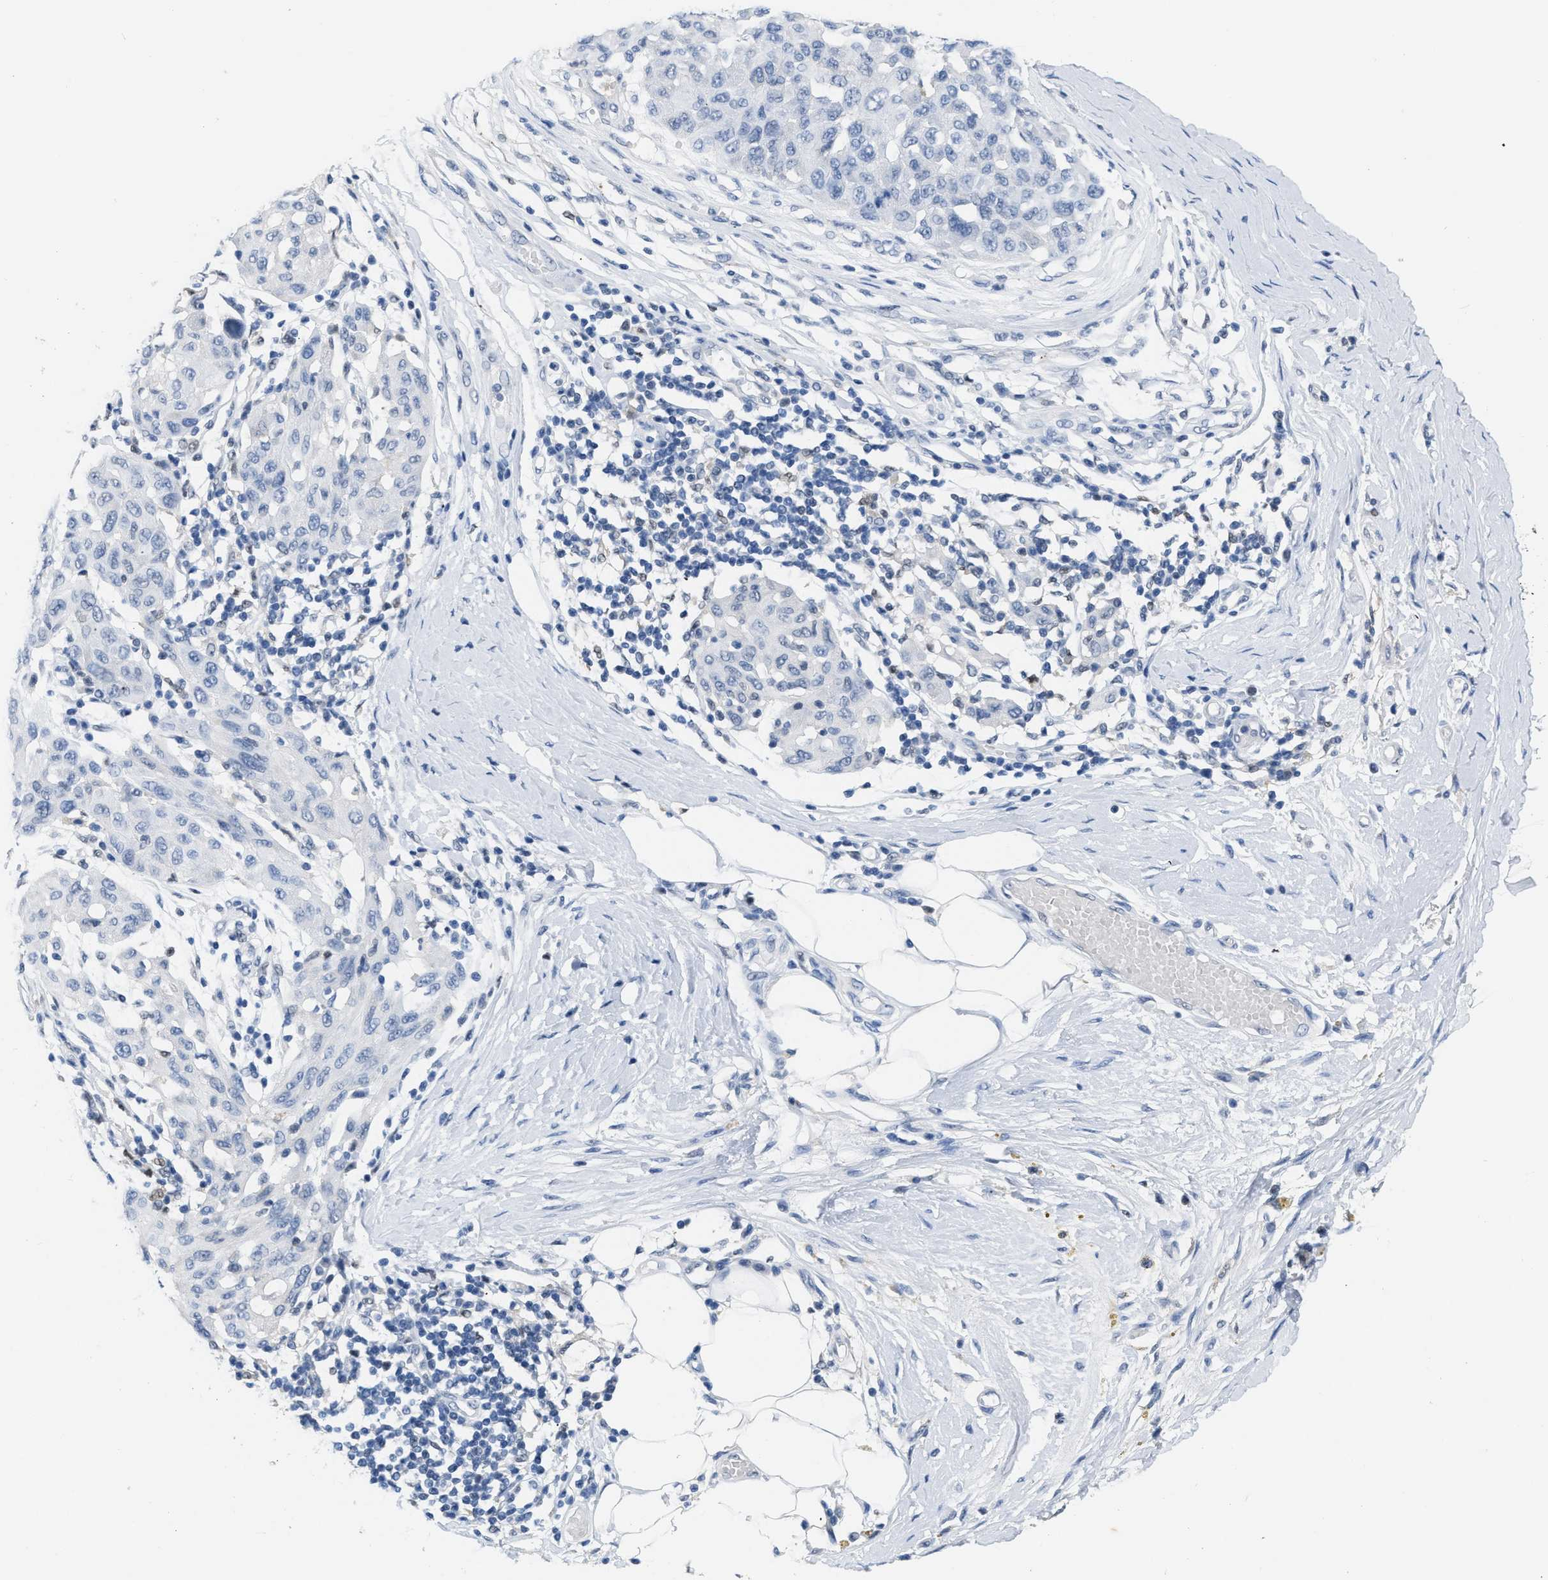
{"staining": {"intensity": "negative", "quantity": "none", "location": "none"}, "tissue": "melanoma", "cell_type": "Tumor cells", "image_type": "cancer", "snomed": [{"axis": "morphology", "description": "Normal tissue, NOS"}, {"axis": "morphology", "description": "Malignant melanoma, NOS"}, {"axis": "topography", "description": "Skin"}], "caption": "High power microscopy photomicrograph of an immunohistochemistry photomicrograph of melanoma, revealing no significant expression in tumor cells.", "gene": "BOLL", "patient": {"sex": "male", "age": 62}}